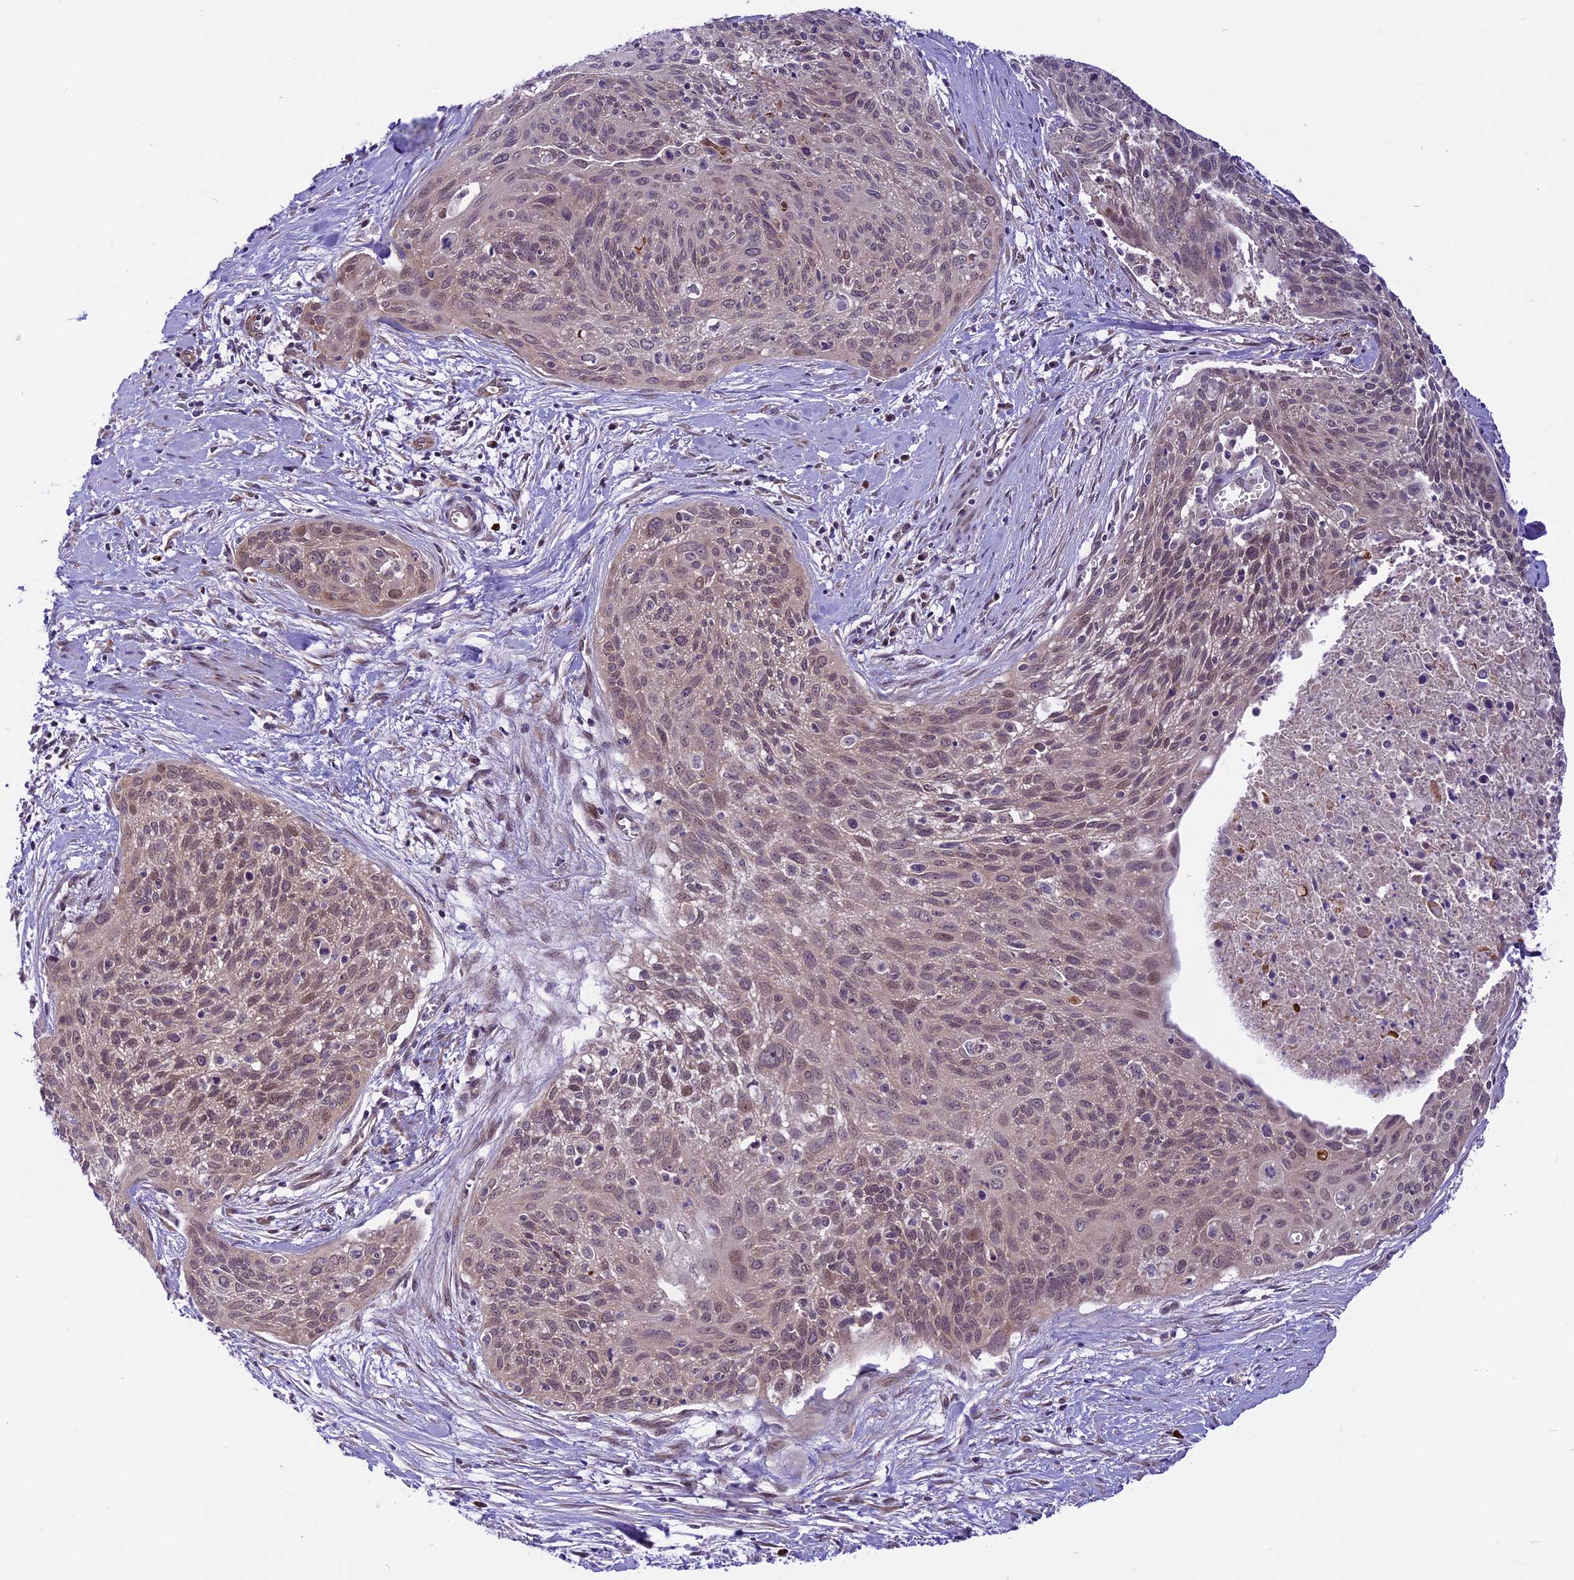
{"staining": {"intensity": "weak", "quantity": "25%-75%", "location": "nuclear"}, "tissue": "cervical cancer", "cell_type": "Tumor cells", "image_type": "cancer", "snomed": [{"axis": "morphology", "description": "Squamous cell carcinoma, NOS"}, {"axis": "topography", "description": "Cervix"}], "caption": "Immunohistochemical staining of squamous cell carcinoma (cervical) reveals low levels of weak nuclear expression in approximately 25%-75% of tumor cells.", "gene": "SPRED1", "patient": {"sex": "female", "age": 55}}